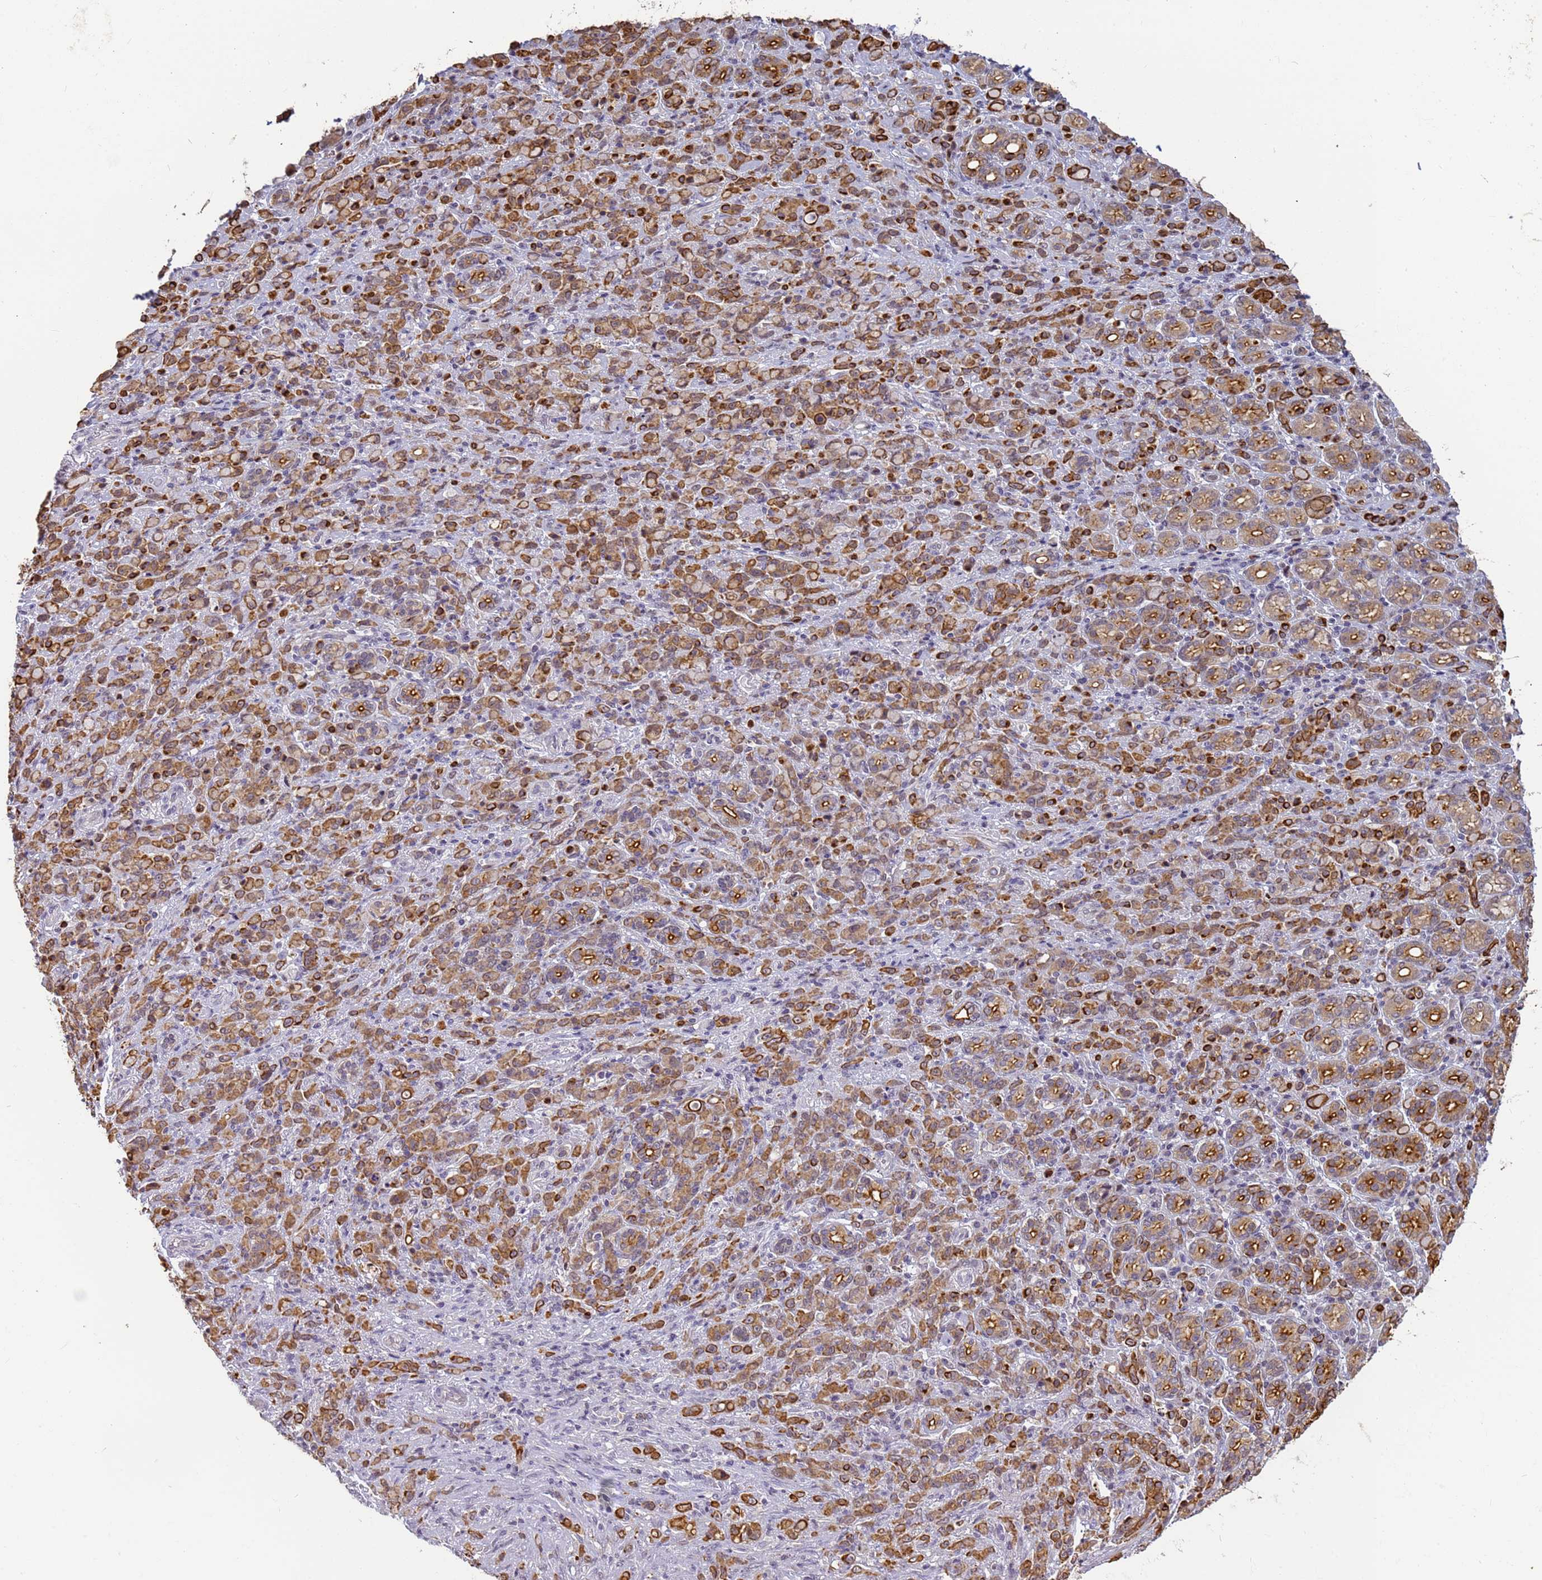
{"staining": {"intensity": "moderate", "quantity": ">75%", "location": "cytoplasmic/membranous"}, "tissue": "stomach cancer", "cell_type": "Tumor cells", "image_type": "cancer", "snomed": [{"axis": "morphology", "description": "Adenocarcinoma, NOS"}, {"axis": "topography", "description": "Stomach"}], "caption": "Stomach cancer (adenocarcinoma) stained with DAB immunohistochemistry (IHC) exhibits medium levels of moderate cytoplasmic/membranous positivity in about >75% of tumor cells. (brown staining indicates protein expression, while blue staining denotes nuclei).", "gene": "VWA3A", "patient": {"sex": "female", "age": 79}}